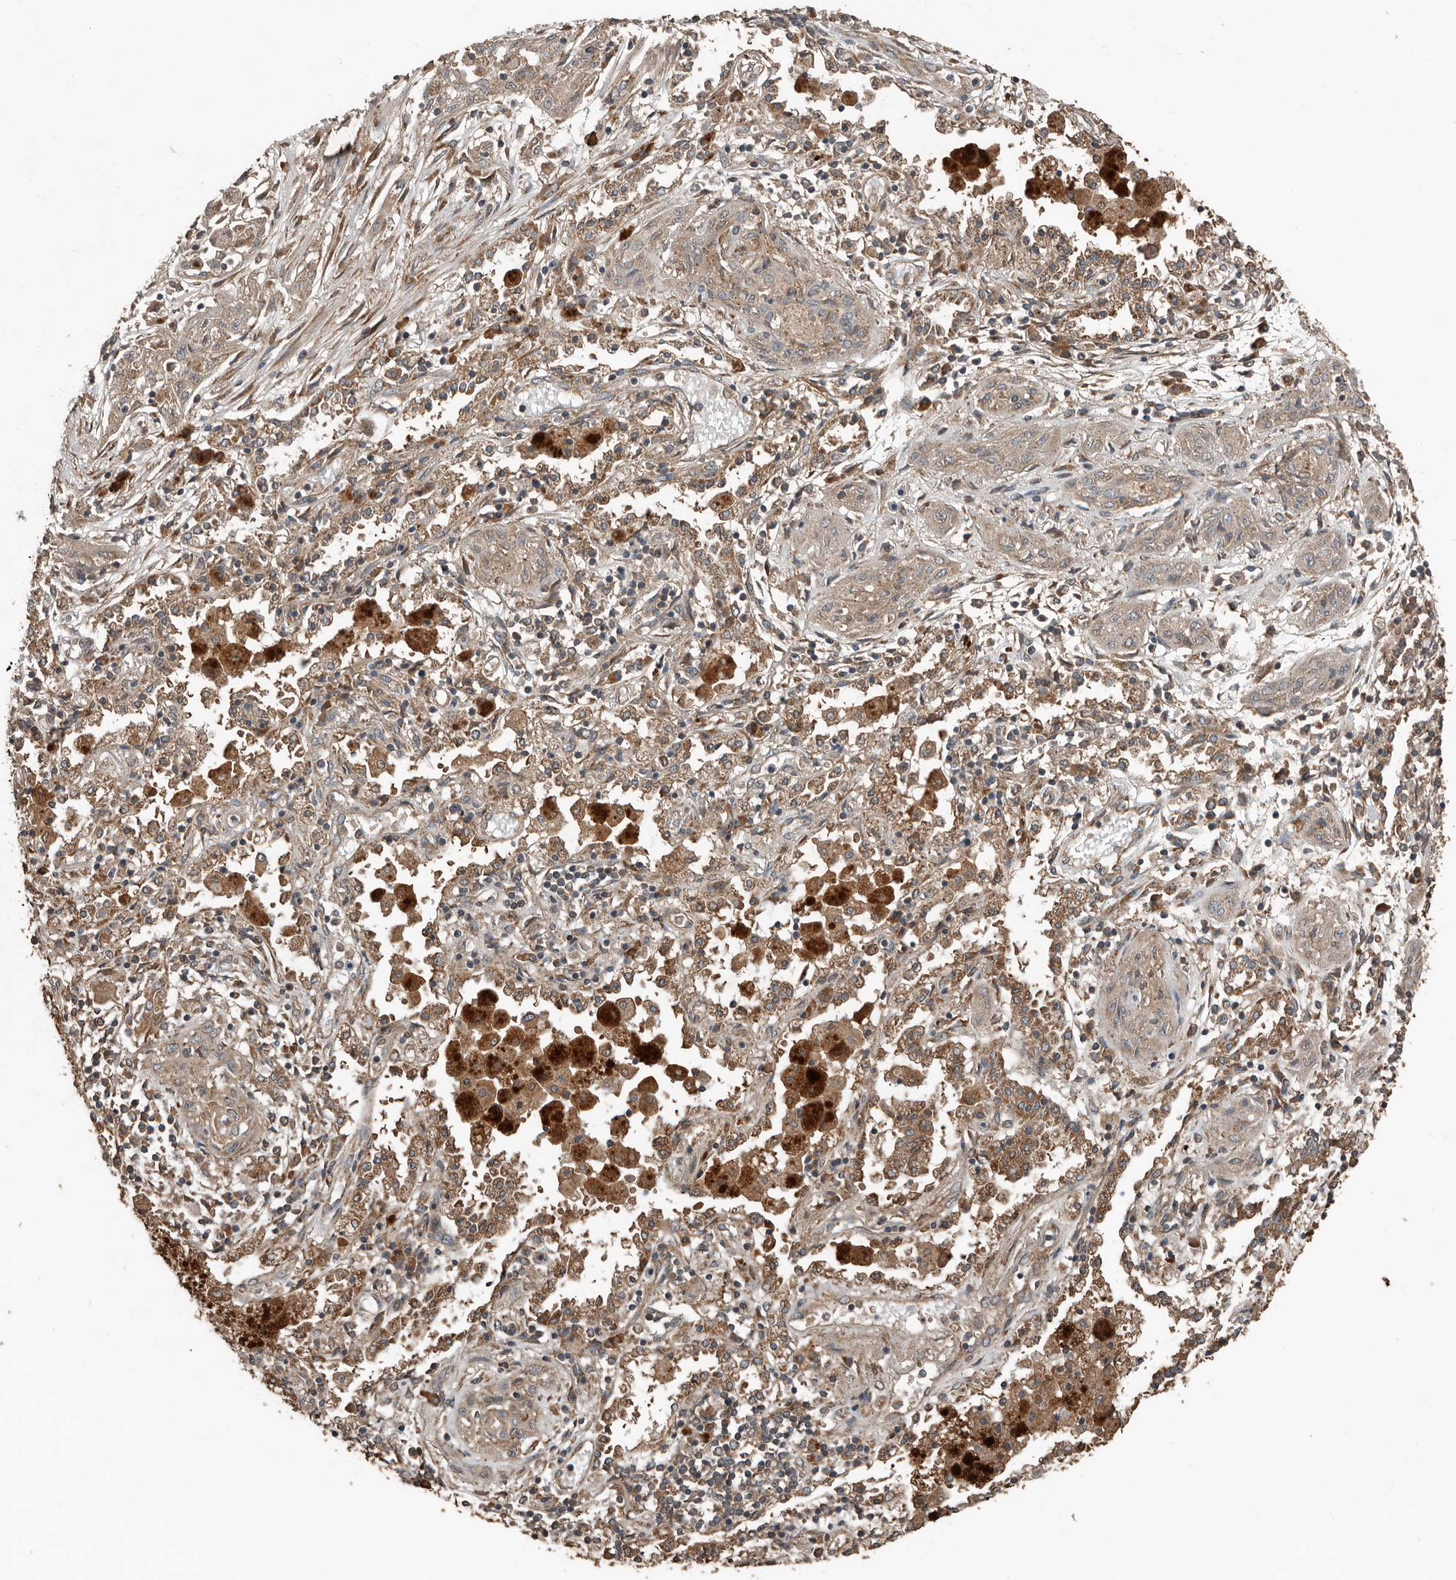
{"staining": {"intensity": "weak", "quantity": ">75%", "location": "cytoplasmic/membranous"}, "tissue": "lung cancer", "cell_type": "Tumor cells", "image_type": "cancer", "snomed": [{"axis": "morphology", "description": "Squamous cell carcinoma, NOS"}, {"axis": "topography", "description": "Lung"}], "caption": "Tumor cells exhibit low levels of weak cytoplasmic/membranous positivity in about >75% of cells in lung squamous cell carcinoma.", "gene": "RNF207", "patient": {"sex": "female", "age": 47}}